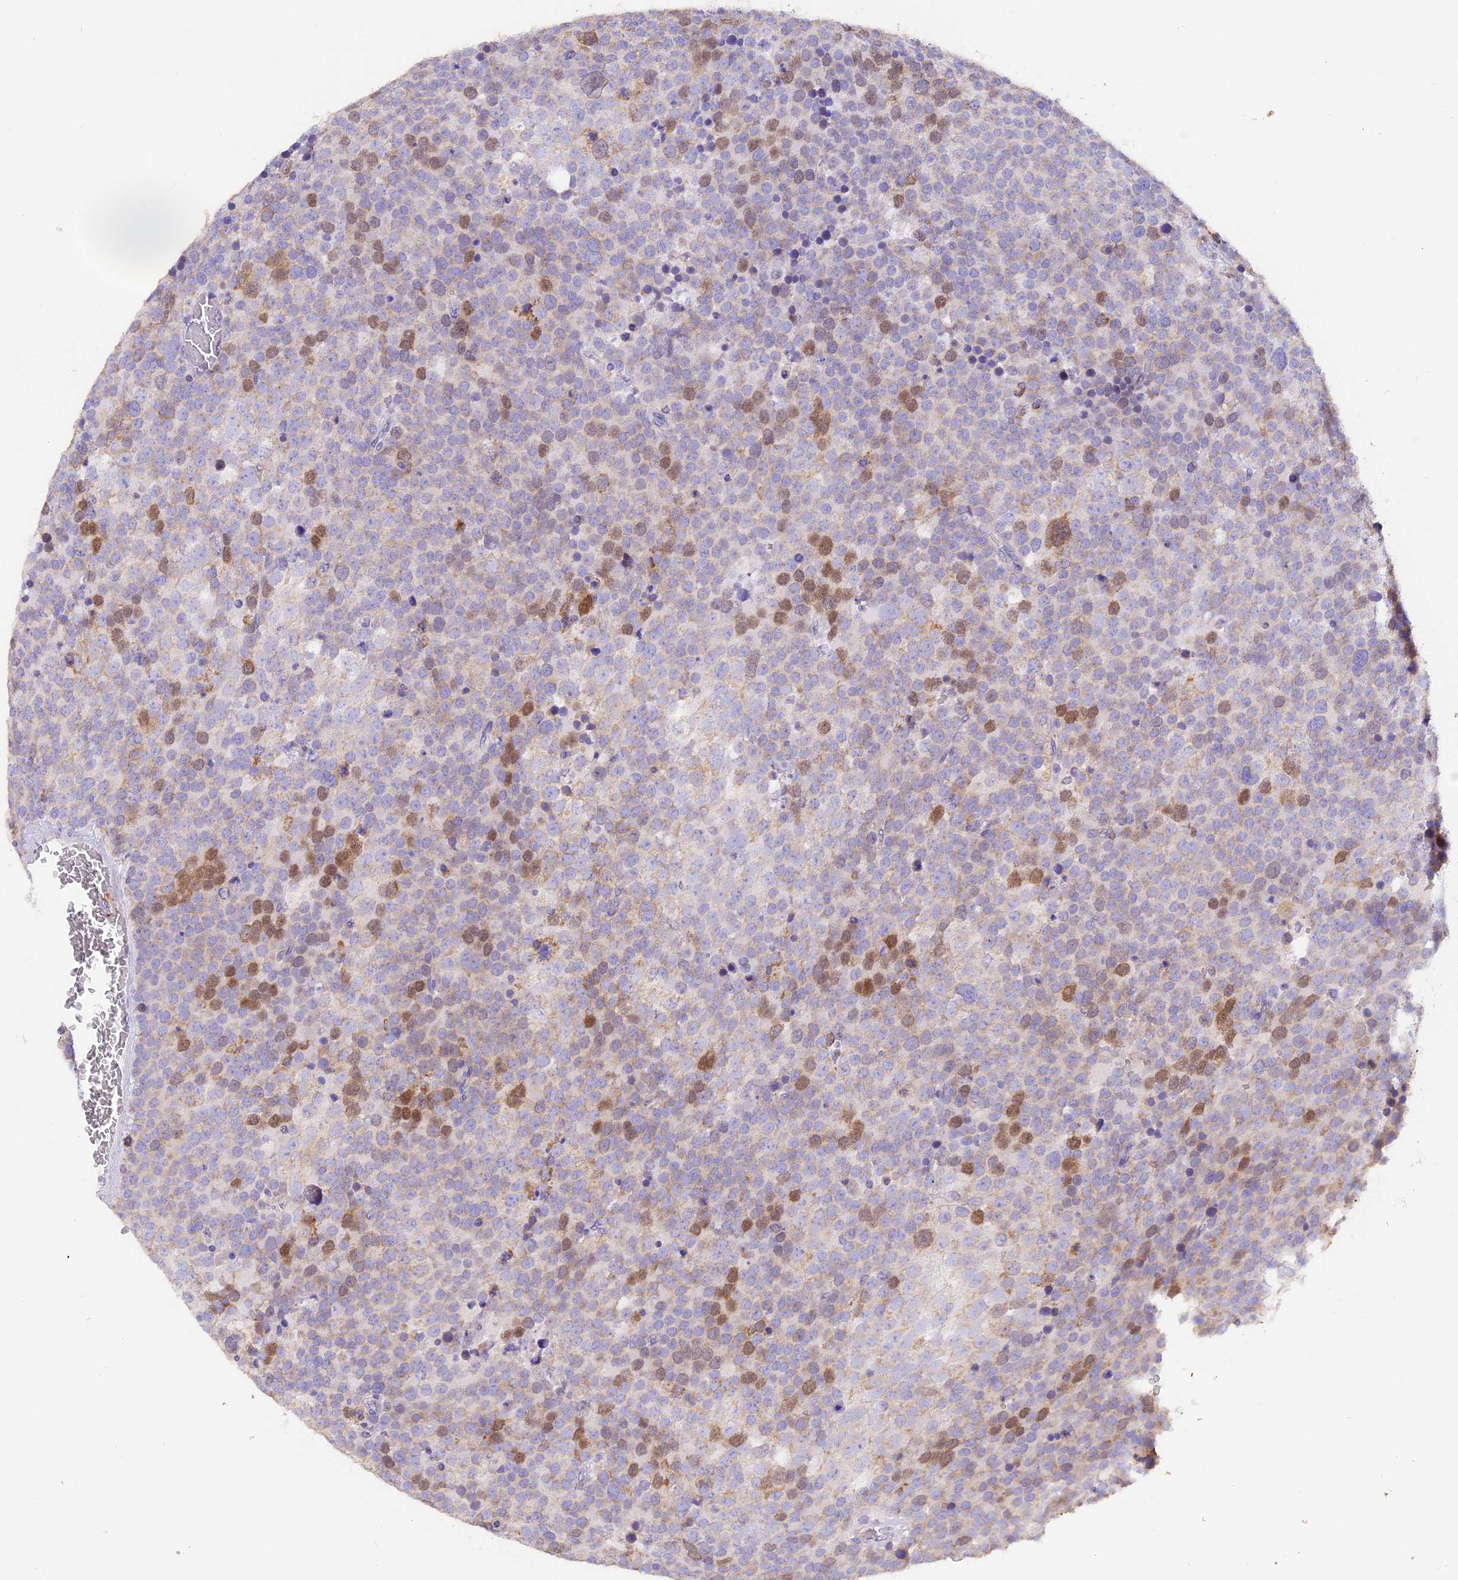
{"staining": {"intensity": "moderate", "quantity": "<25%", "location": "cytoplasmic/membranous,nuclear"}, "tissue": "testis cancer", "cell_type": "Tumor cells", "image_type": "cancer", "snomed": [{"axis": "morphology", "description": "Seminoma, NOS"}, {"axis": "topography", "description": "Testis"}], "caption": "An immunohistochemistry (IHC) histopathology image of tumor tissue is shown. Protein staining in brown labels moderate cytoplasmic/membranous and nuclear positivity in testis cancer (seminoma) within tumor cells. The protein is shown in brown color, while the nuclei are stained blue.", "gene": "PKIA", "patient": {"sex": "male", "age": 71}}